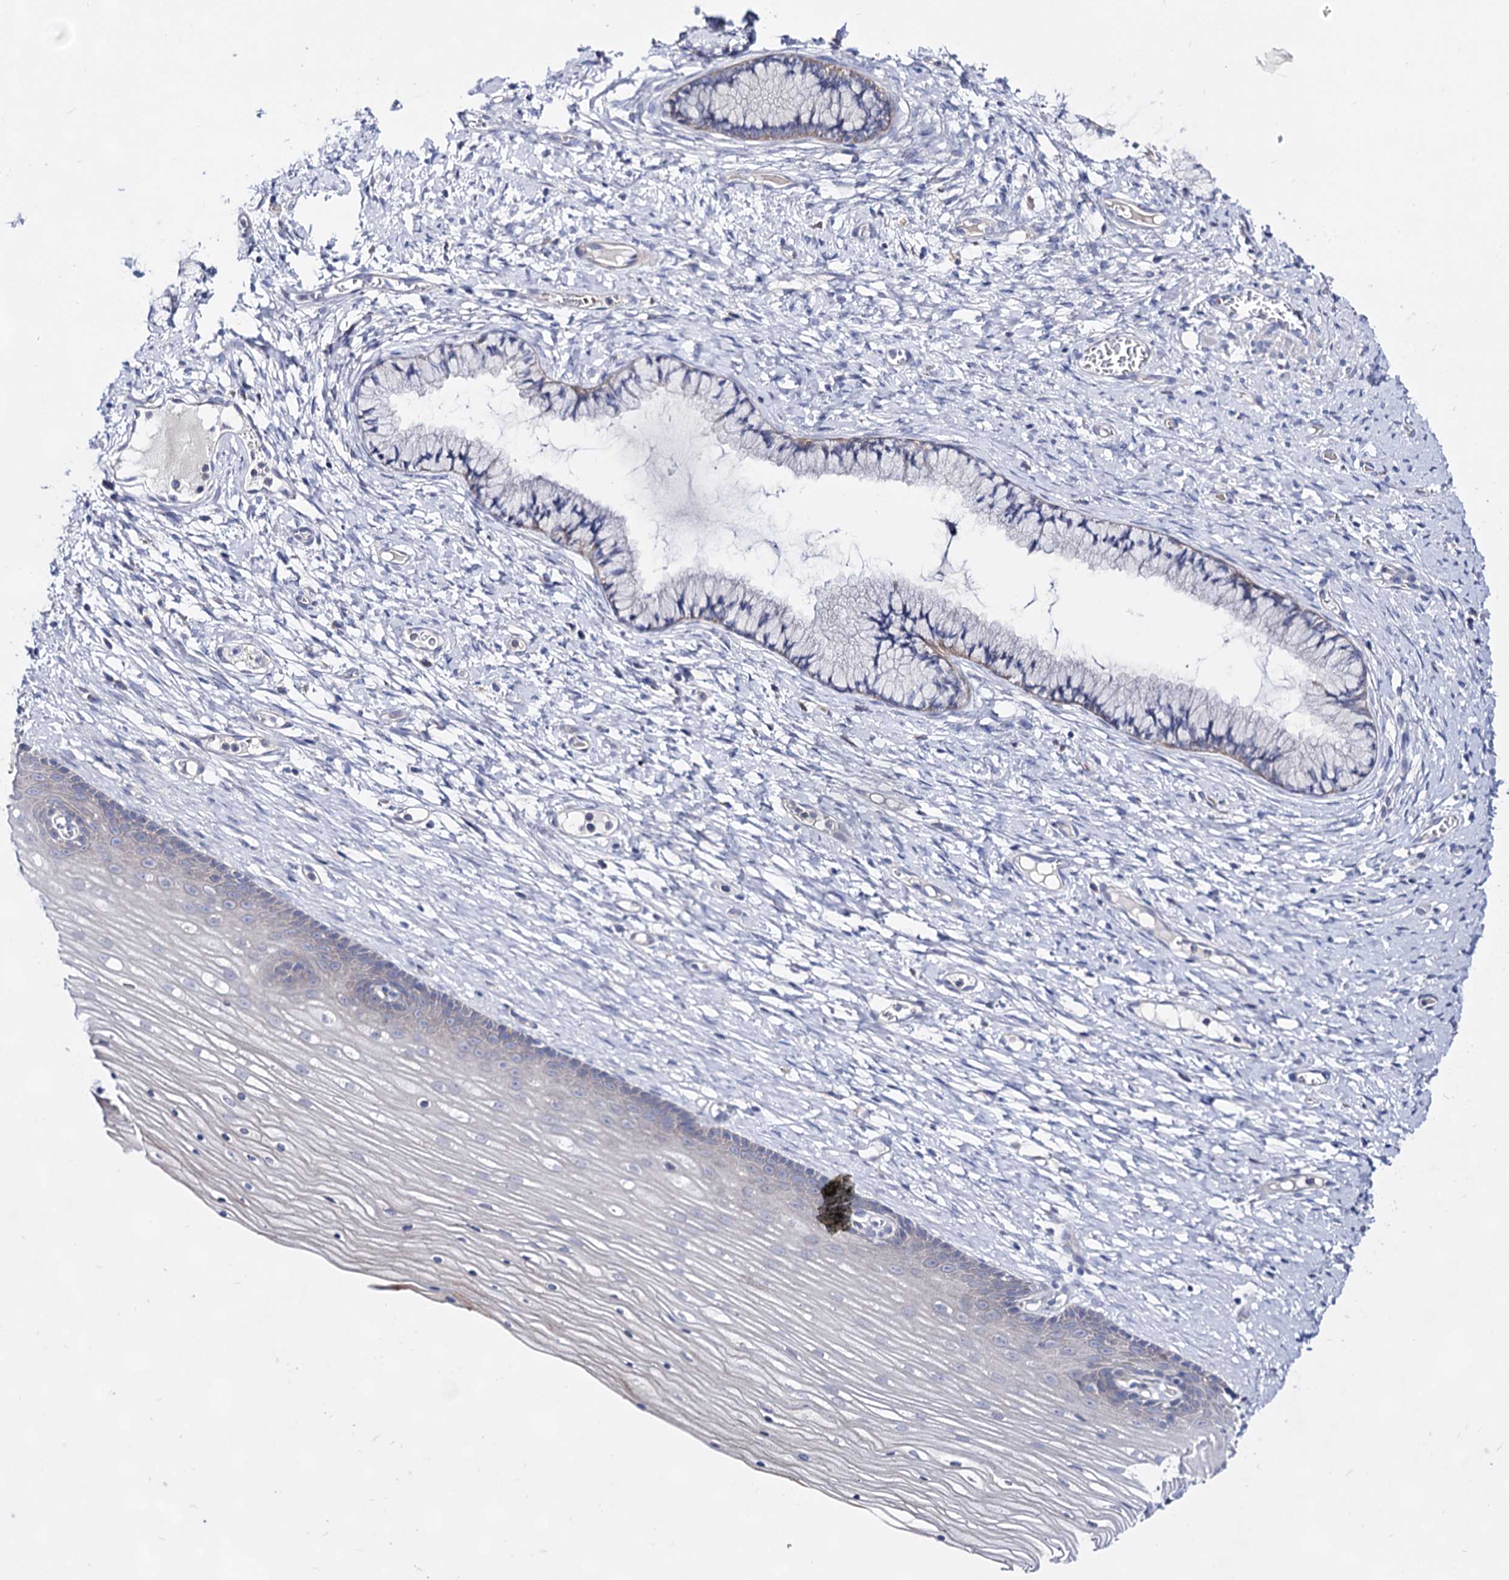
{"staining": {"intensity": "negative", "quantity": "none", "location": "none"}, "tissue": "cervix", "cell_type": "Glandular cells", "image_type": "normal", "snomed": [{"axis": "morphology", "description": "Normal tissue, NOS"}, {"axis": "topography", "description": "Cervix"}], "caption": "Benign cervix was stained to show a protein in brown. There is no significant expression in glandular cells. (DAB IHC visualized using brightfield microscopy, high magnification).", "gene": "PLIN1", "patient": {"sex": "female", "age": 42}}